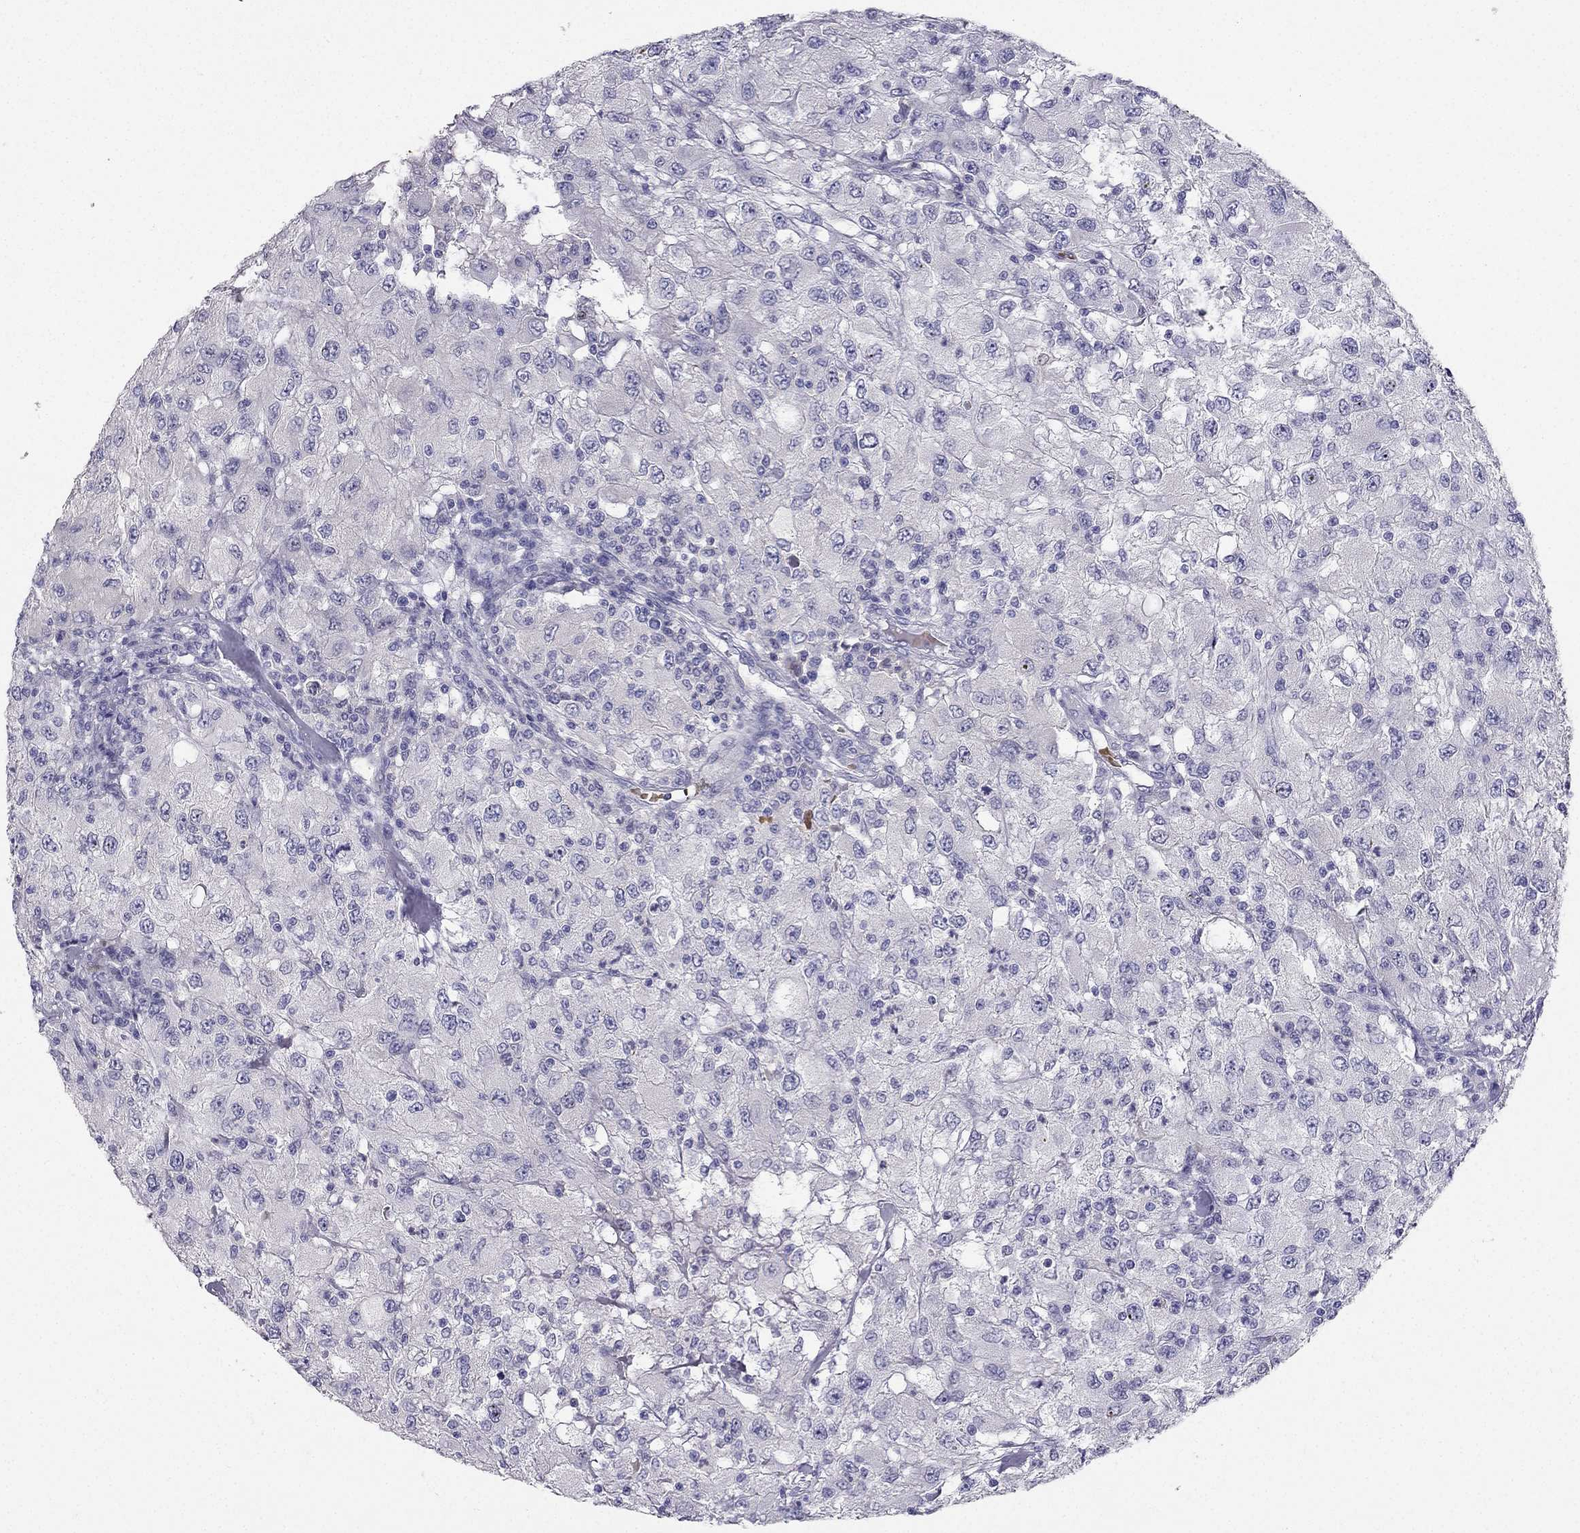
{"staining": {"intensity": "negative", "quantity": "none", "location": "none"}, "tissue": "renal cancer", "cell_type": "Tumor cells", "image_type": "cancer", "snomed": [{"axis": "morphology", "description": "Adenocarcinoma, NOS"}, {"axis": "topography", "description": "Kidney"}], "caption": "The immunohistochemistry (IHC) photomicrograph has no significant staining in tumor cells of renal cancer tissue.", "gene": "RSPH14", "patient": {"sex": "female", "age": 67}}